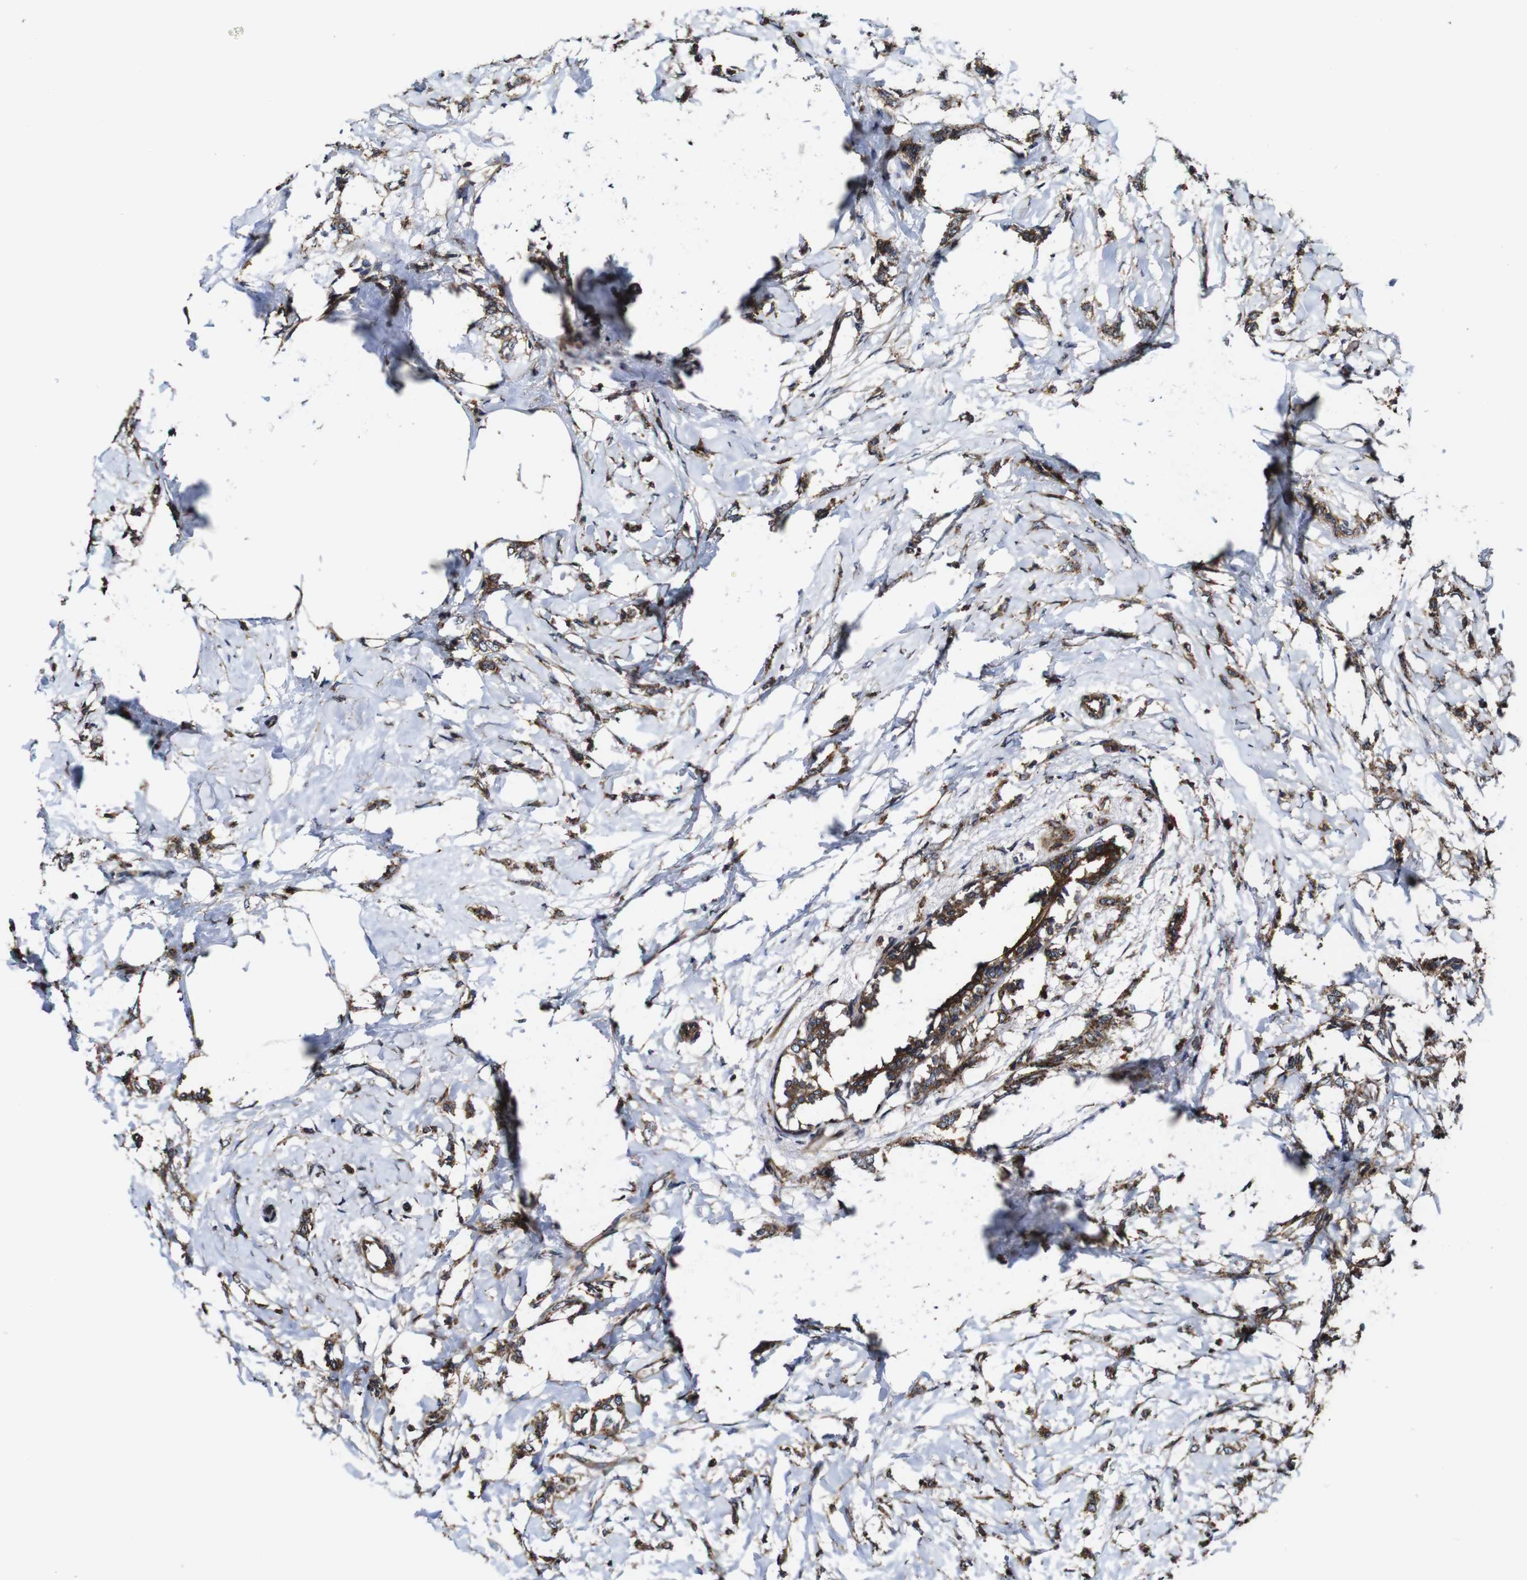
{"staining": {"intensity": "moderate", "quantity": ">75%", "location": "cytoplasmic/membranous"}, "tissue": "breast cancer", "cell_type": "Tumor cells", "image_type": "cancer", "snomed": [{"axis": "morphology", "description": "Lobular carcinoma, in situ"}, {"axis": "morphology", "description": "Lobular carcinoma"}, {"axis": "topography", "description": "Breast"}], "caption": "A high-resolution micrograph shows IHC staining of breast cancer, which shows moderate cytoplasmic/membranous expression in about >75% of tumor cells. The staining was performed using DAB to visualize the protein expression in brown, while the nuclei were stained in blue with hematoxylin (Magnification: 20x).", "gene": "TNIK", "patient": {"sex": "female", "age": 41}}